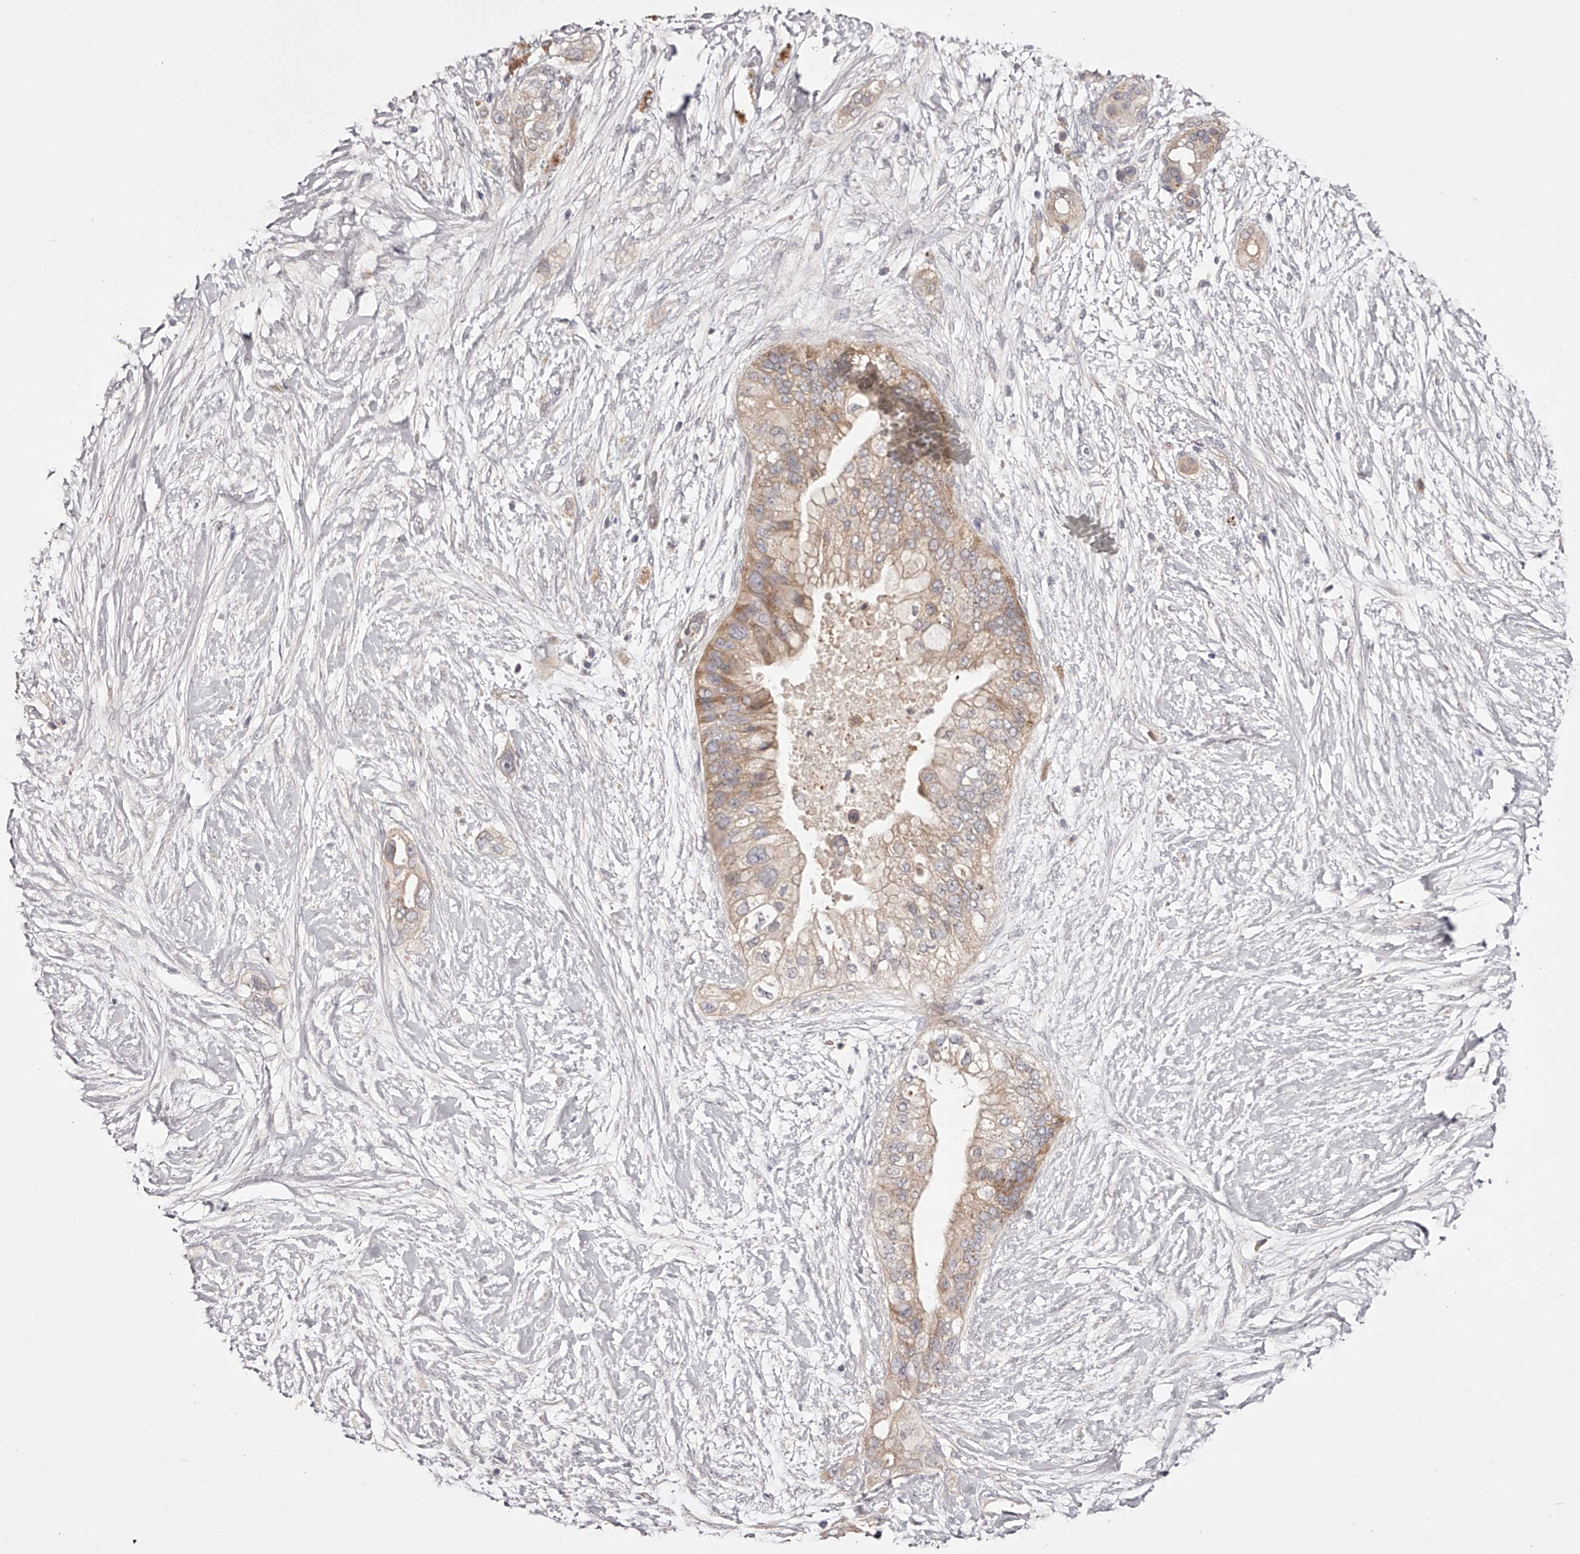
{"staining": {"intensity": "moderate", "quantity": "25%-75%", "location": "cytoplasmic/membranous"}, "tissue": "pancreatic cancer", "cell_type": "Tumor cells", "image_type": "cancer", "snomed": [{"axis": "morphology", "description": "Adenocarcinoma, NOS"}, {"axis": "topography", "description": "Pancreas"}], "caption": "Pancreatic cancer stained with DAB (3,3'-diaminobenzidine) IHC demonstrates medium levels of moderate cytoplasmic/membranous staining in about 25%-75% of tumor cells.", "gene": "ODF2L", "patient": {"sex": "male", "age": 53}}